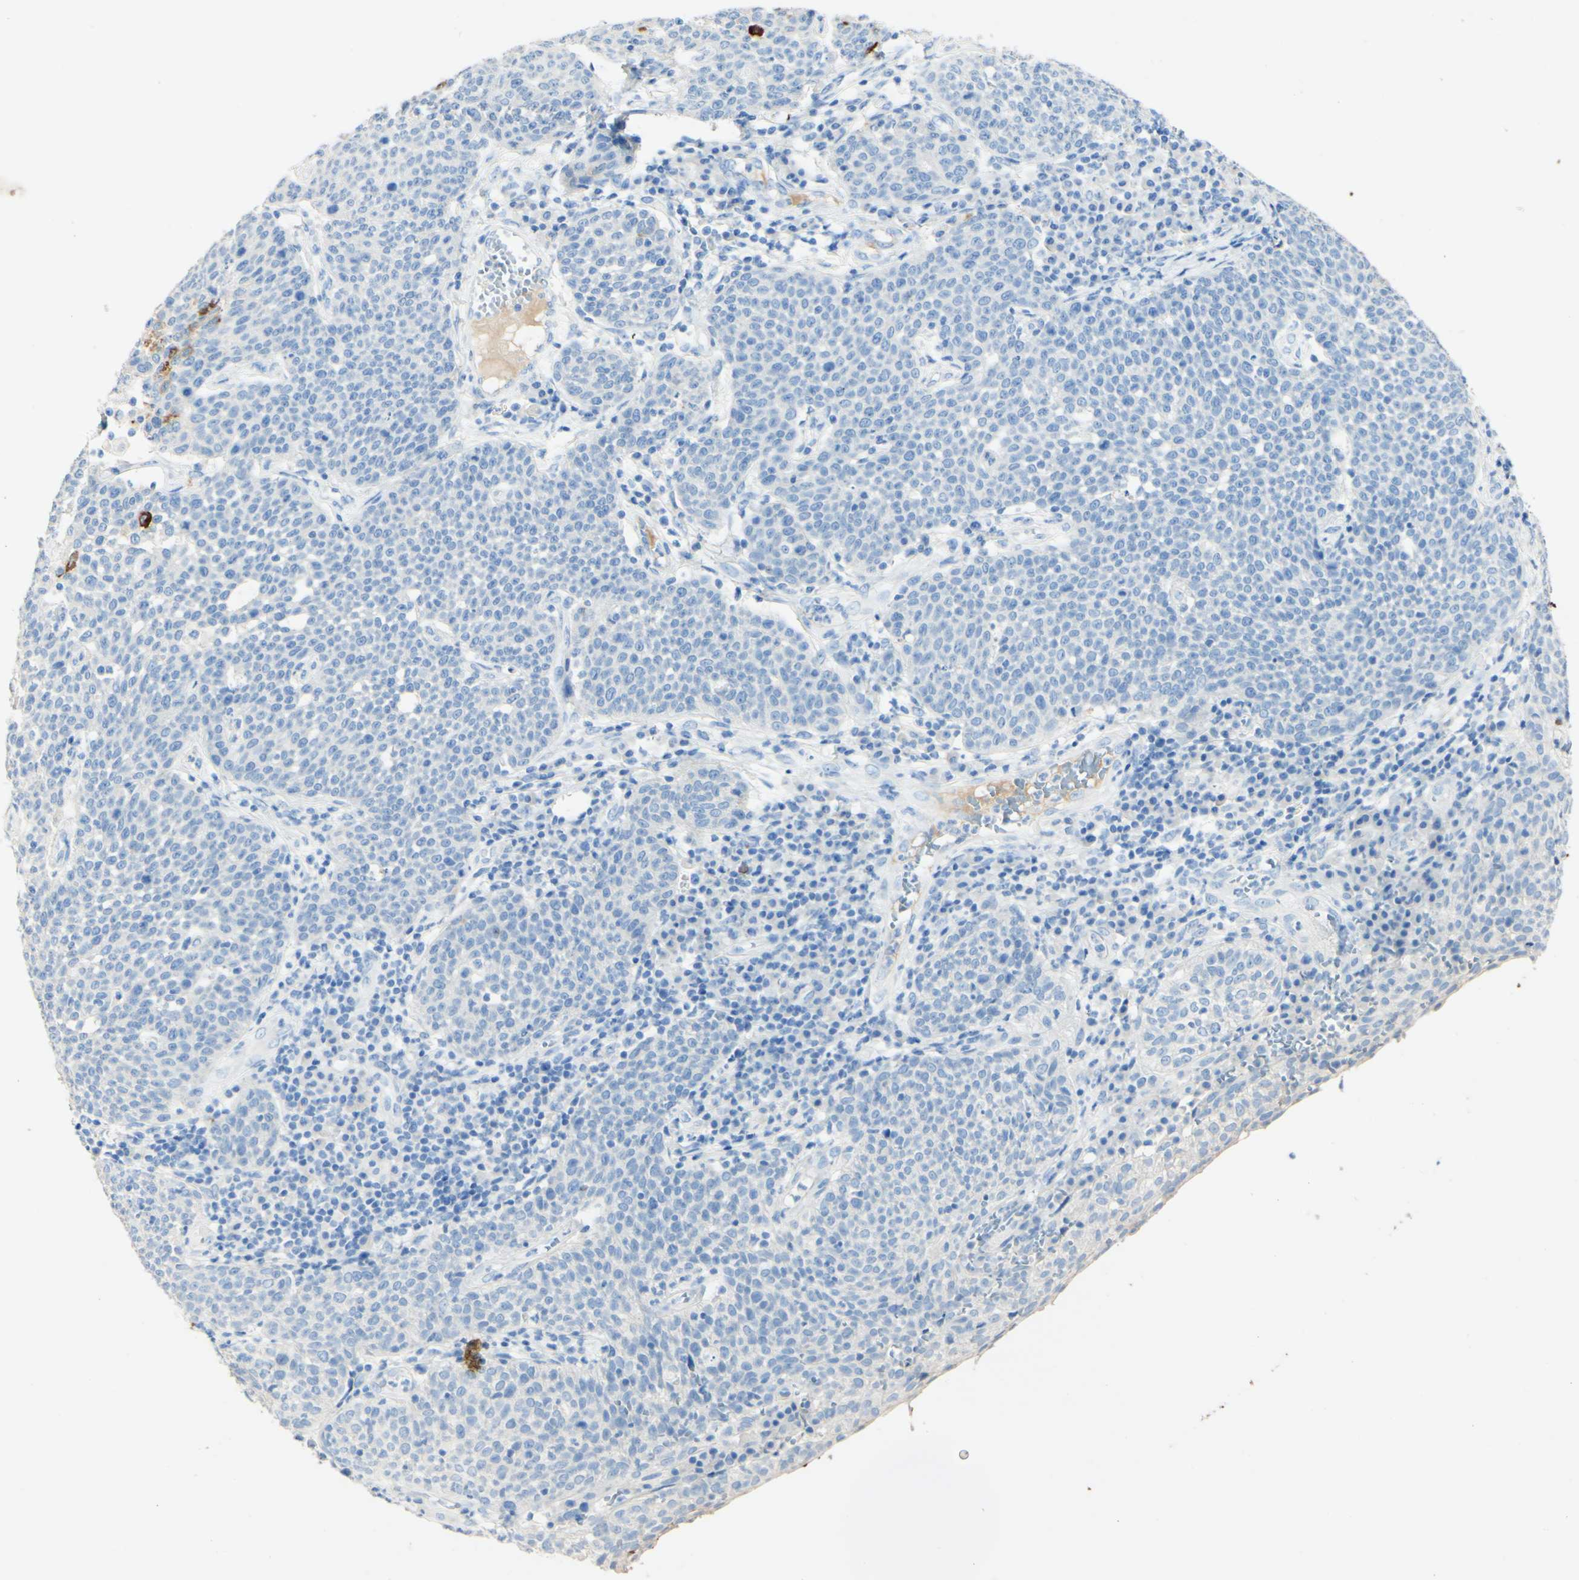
{"staining": {"intensity": "negative", "quantity": "none", "location": "none"}, "tissue": "cervical cancer", "cell_type": "Tumor cells", "image_type": "cancer", "snomed": [{"axis": "morphology", "description": "Squamous cell carcinoma, NOS"}, {"axis": "topography", "description": "Cervix"}], "caption": "This is a histopathology image of immunohistochemistry staining of cervical cancer, which shows no expression in tumor cells.", "gene": "PIGR", "patient": {"sex": "female", "age": 34}}